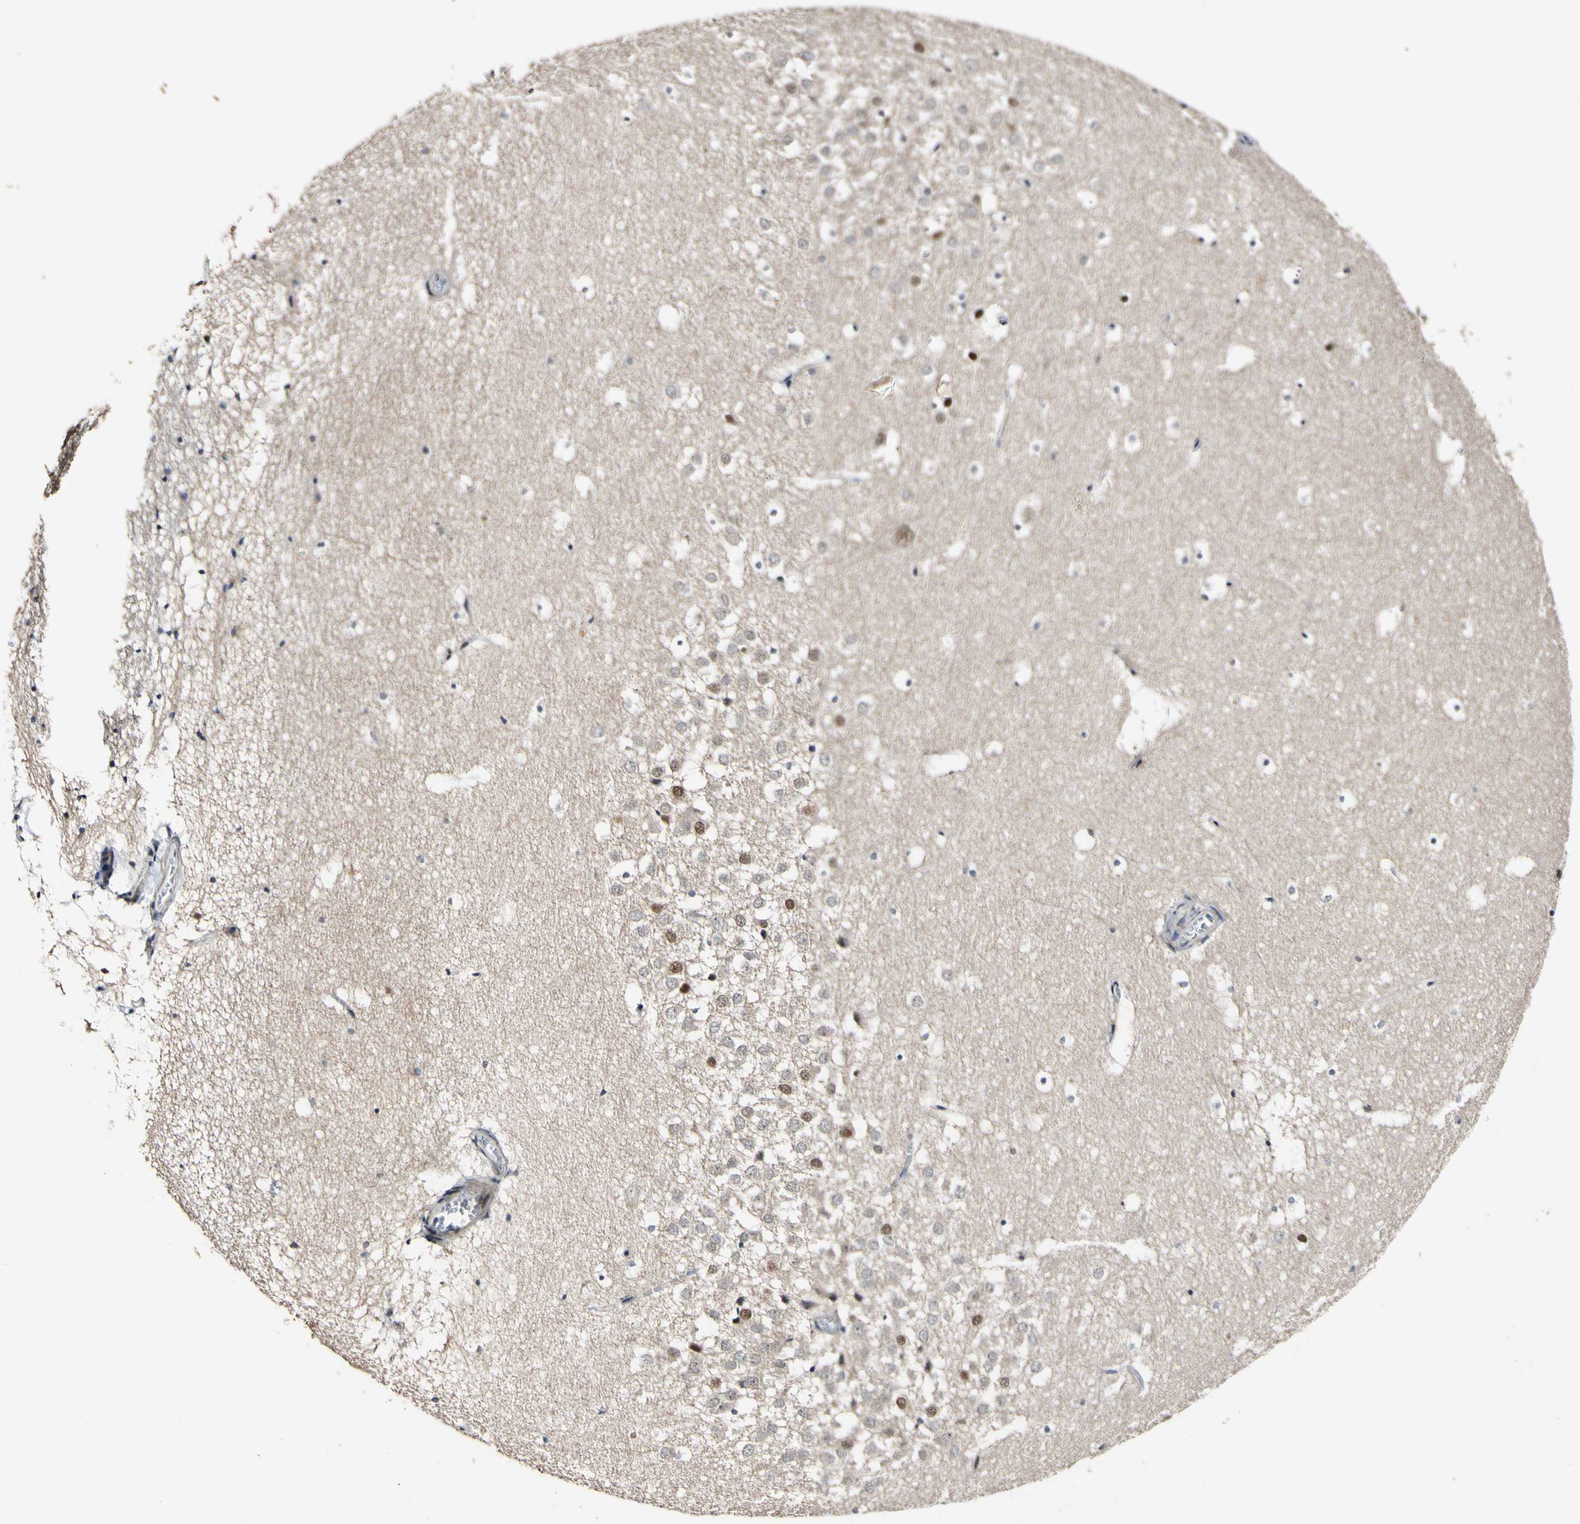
{"staining": {"intensity": "negative", "quantity": "none", "location": "none"}, "tissue": "hippocampus", "cell_type": "Glial cells", "image_type": "normal", "snomed": [{"axis": "morphology", "description": "Normal tissue, NOS"}, {"axis": "topography", "description": "Hippocampus"}], "caption": "The image demonstrates no significant positivity in glial cells of hippocampus. Brightfield microscopy of IHC stained with DAB (brown) and hematoxylin (blue), captured at high magnification.", "gene": "POLR2F", "patient": {"sex": "male", "age": 45}}